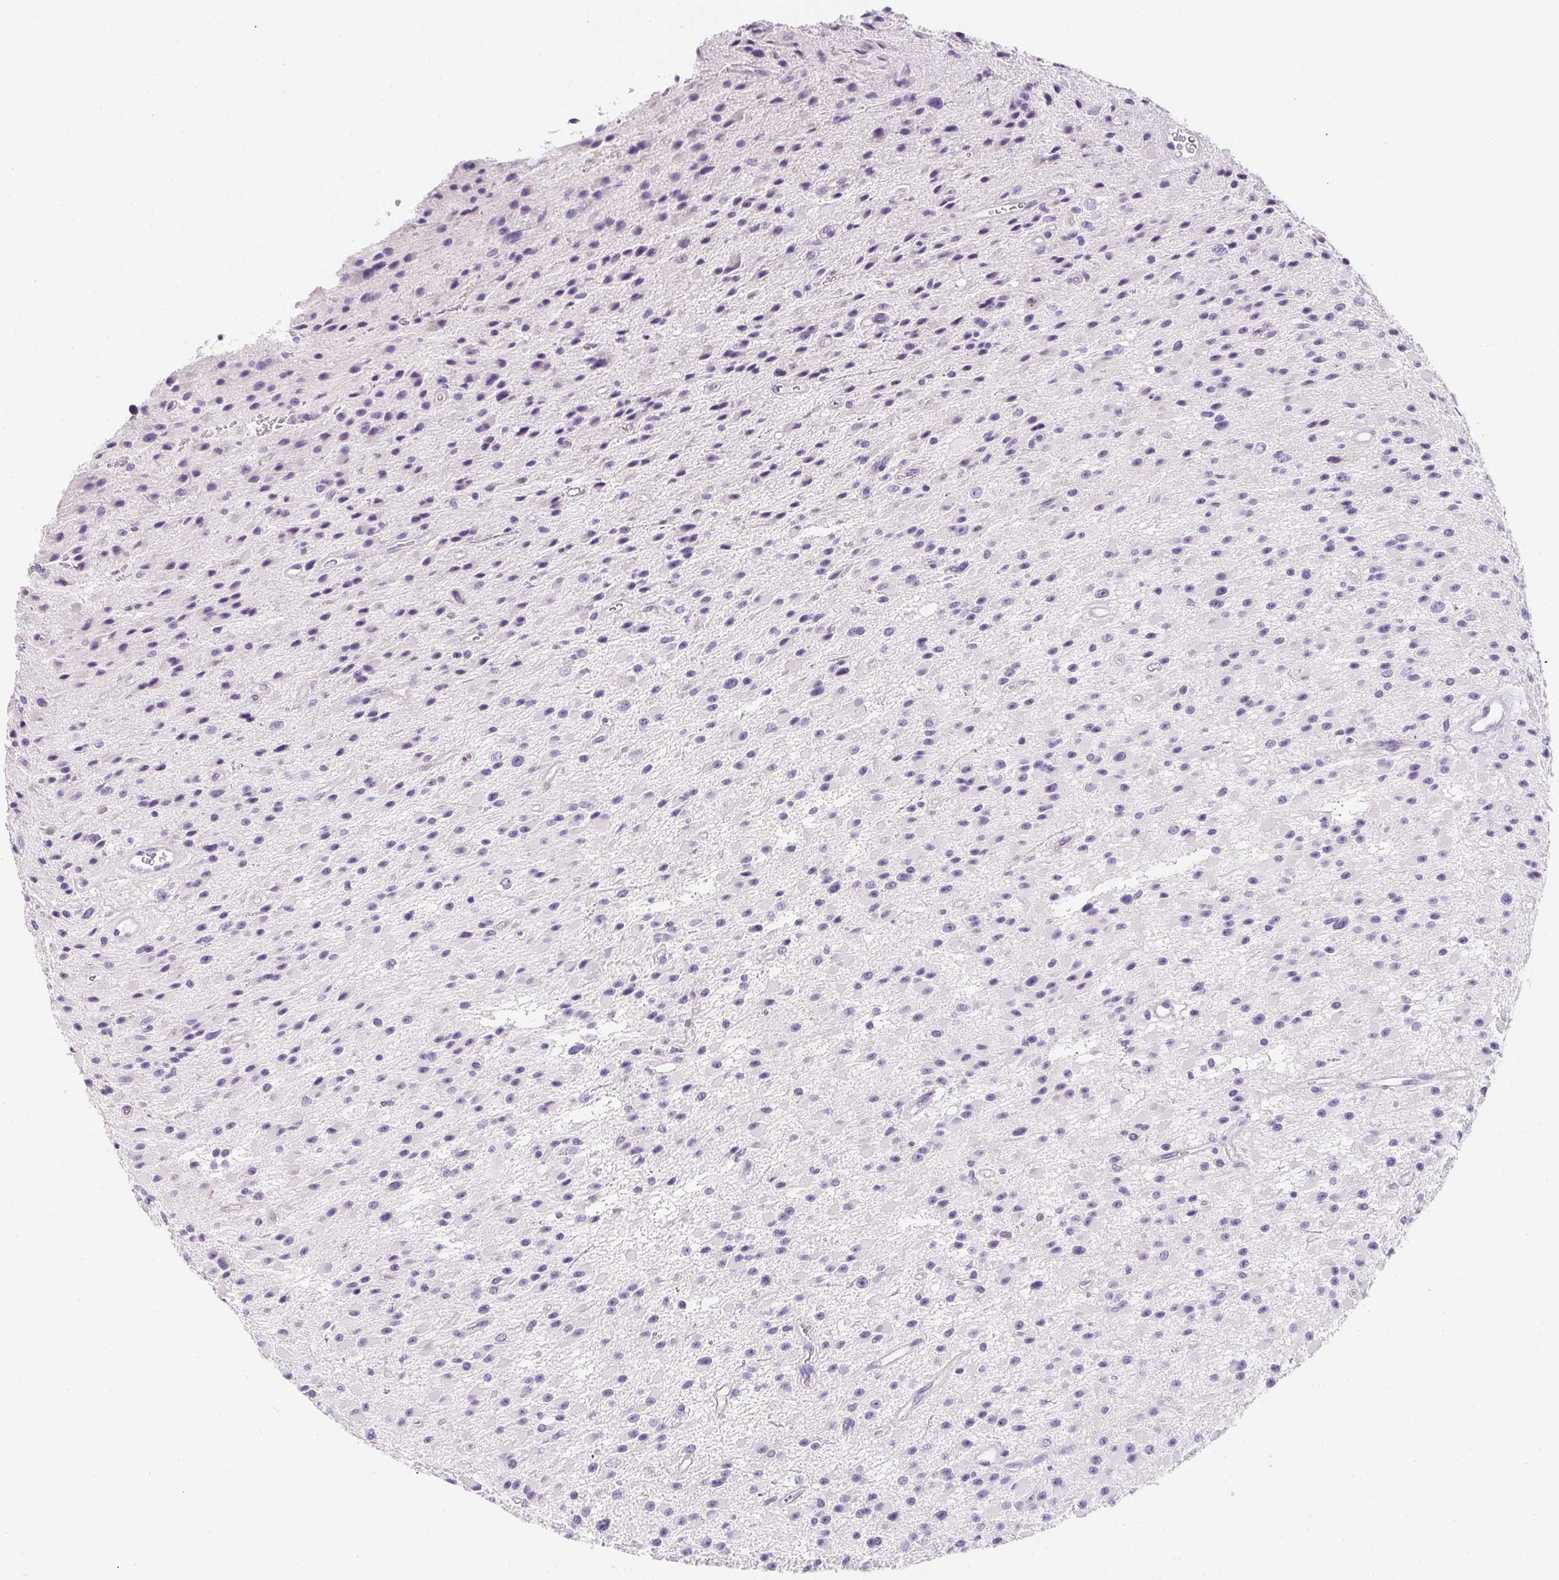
{"staining": {"intensity": "negative", "quantity": "none", "location": "none"}, "tissue": "glioma", "cell_type": "Tumor cells", "image_type": "cancer", "snomed": [{"axis": "morphology", "description": "Glioma, malignant, High grade"}, {"axis": "topography", "description": "Brain"}], "caption": "This is an IHC histopathology image of glioma. There is no staining in tumor cells.", "gene": "AQP5", "patient": {"sex": "male", "age": 29}}